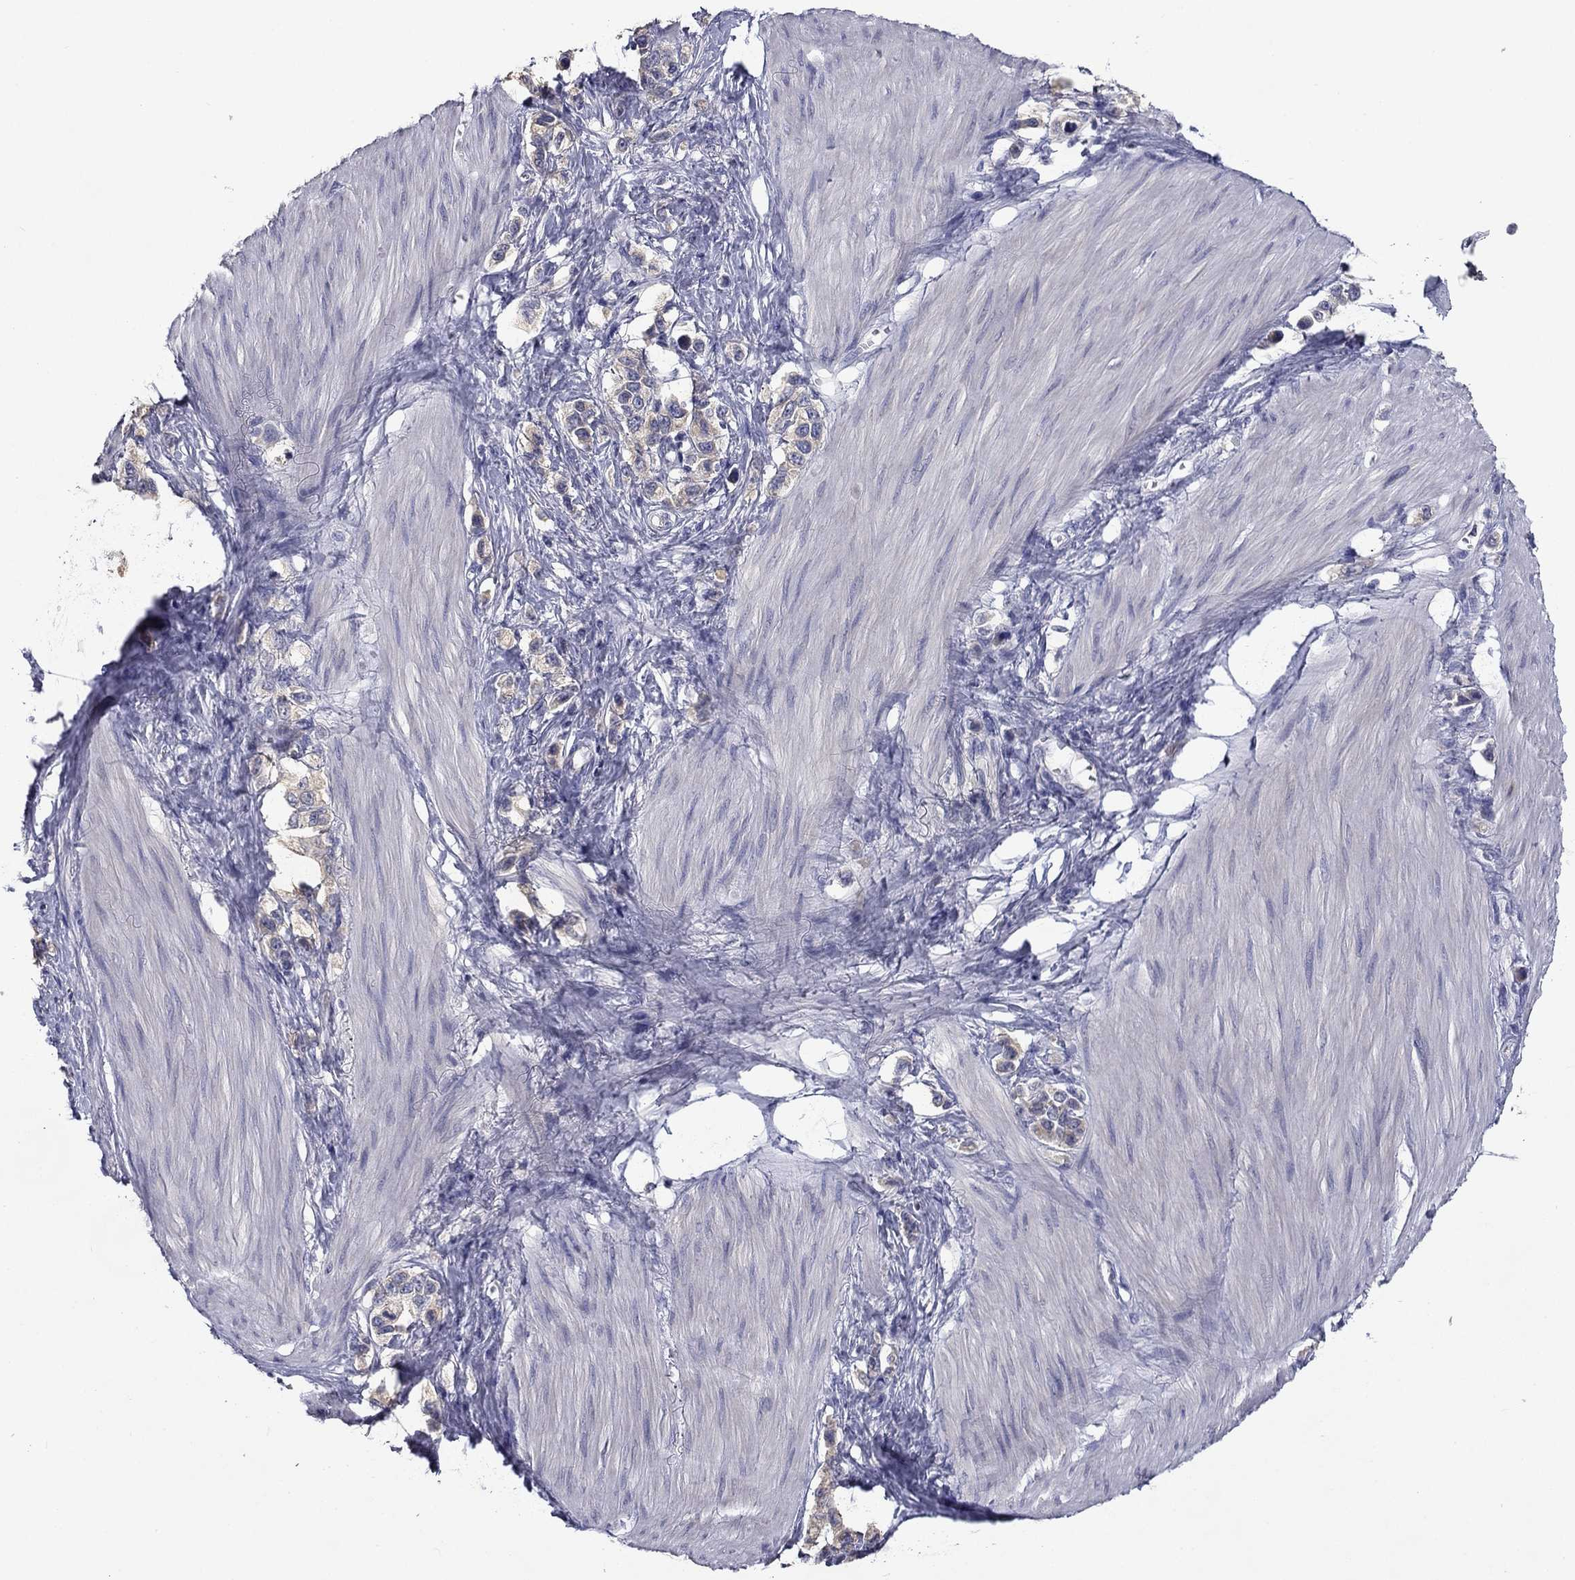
{"staining": {"intensity": "negative", "quantity": "none", "location": "none"}, "tissue": "stomach cancer", "cell_type": "Tumor cells", "image_type": "cancer", "snomed": [{"axis": "morphology", "description": "Normal tissue, NOS"}, {"axis": "morphology", "description": "Adenocarcinoma, NOS"}, {"axis": "morphology", "description": "Adenocarcinoma, High grade"}, {"axis": "topography", "description": "Stomach, upper"}, {"axis": "topography", "description": "Stomach"}], "caption": "Micrograph shows no protein positivity in tumor cells of stomach cancer tissue.", "gene": "SPATA7", "patient": {"sex": "female", "age": 65}}